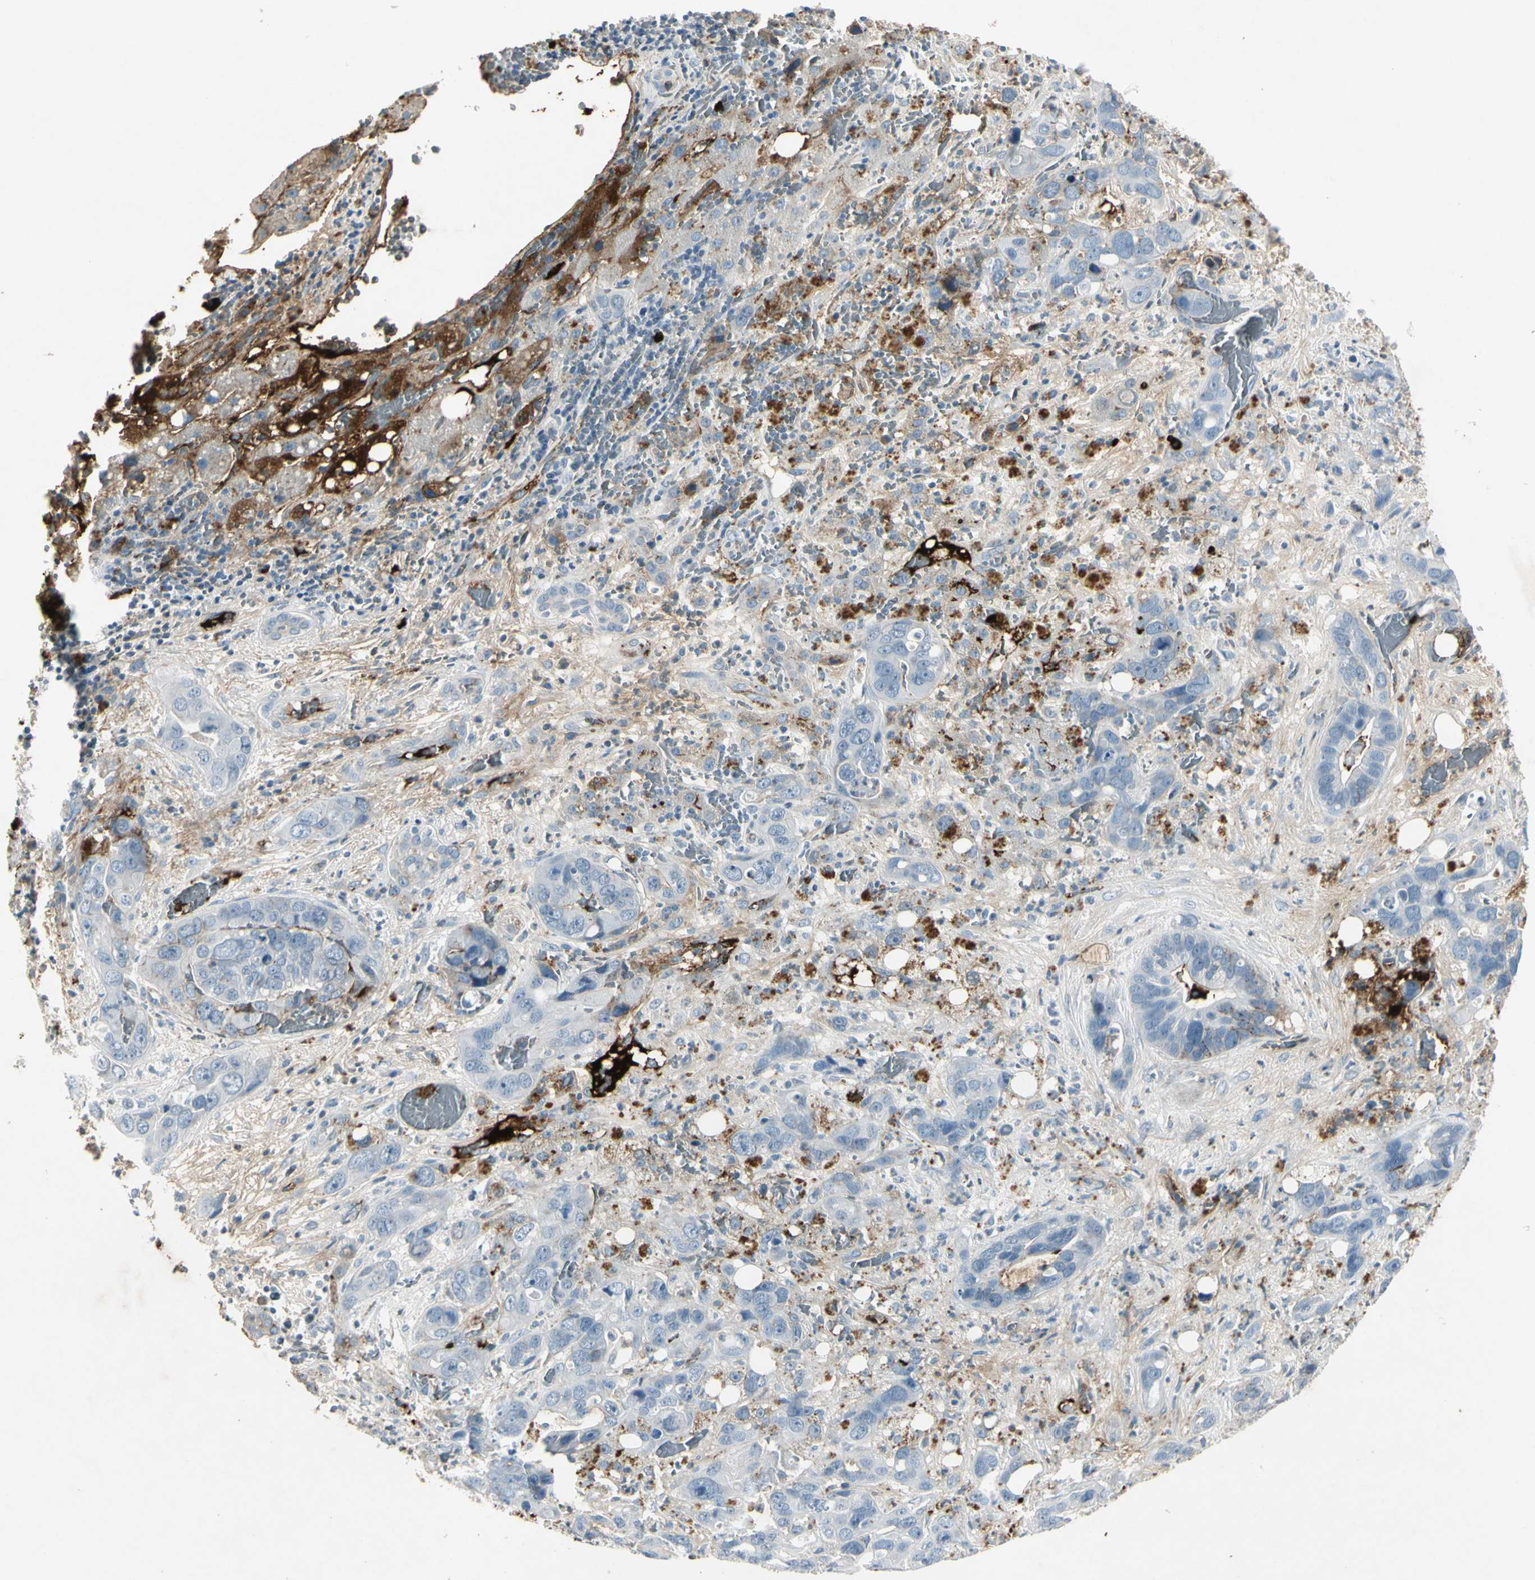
{"staining": {"intensity": "moderate", "quantity": "<25%", "location": "cytoplasmic/membranous"}, "tissue": "liver cancer", "cell_type": "Tumor cells", "image_type": "cancer", "snomed": [{"axis": "morphology", "description": "Cholangiocarcinoma"}, {"axis": "topography", "description": "Liver"}], "caption": "Protein staining of liver cancer (cholangiocarcinoma) tissue shows moderate cytoplasmic/membranous expression in about <25% of tumor cells. (IHC, brightfield microscopy, high magnification).", "gene": "IGHM", "patient": {"sex": "female", "age": 65}}